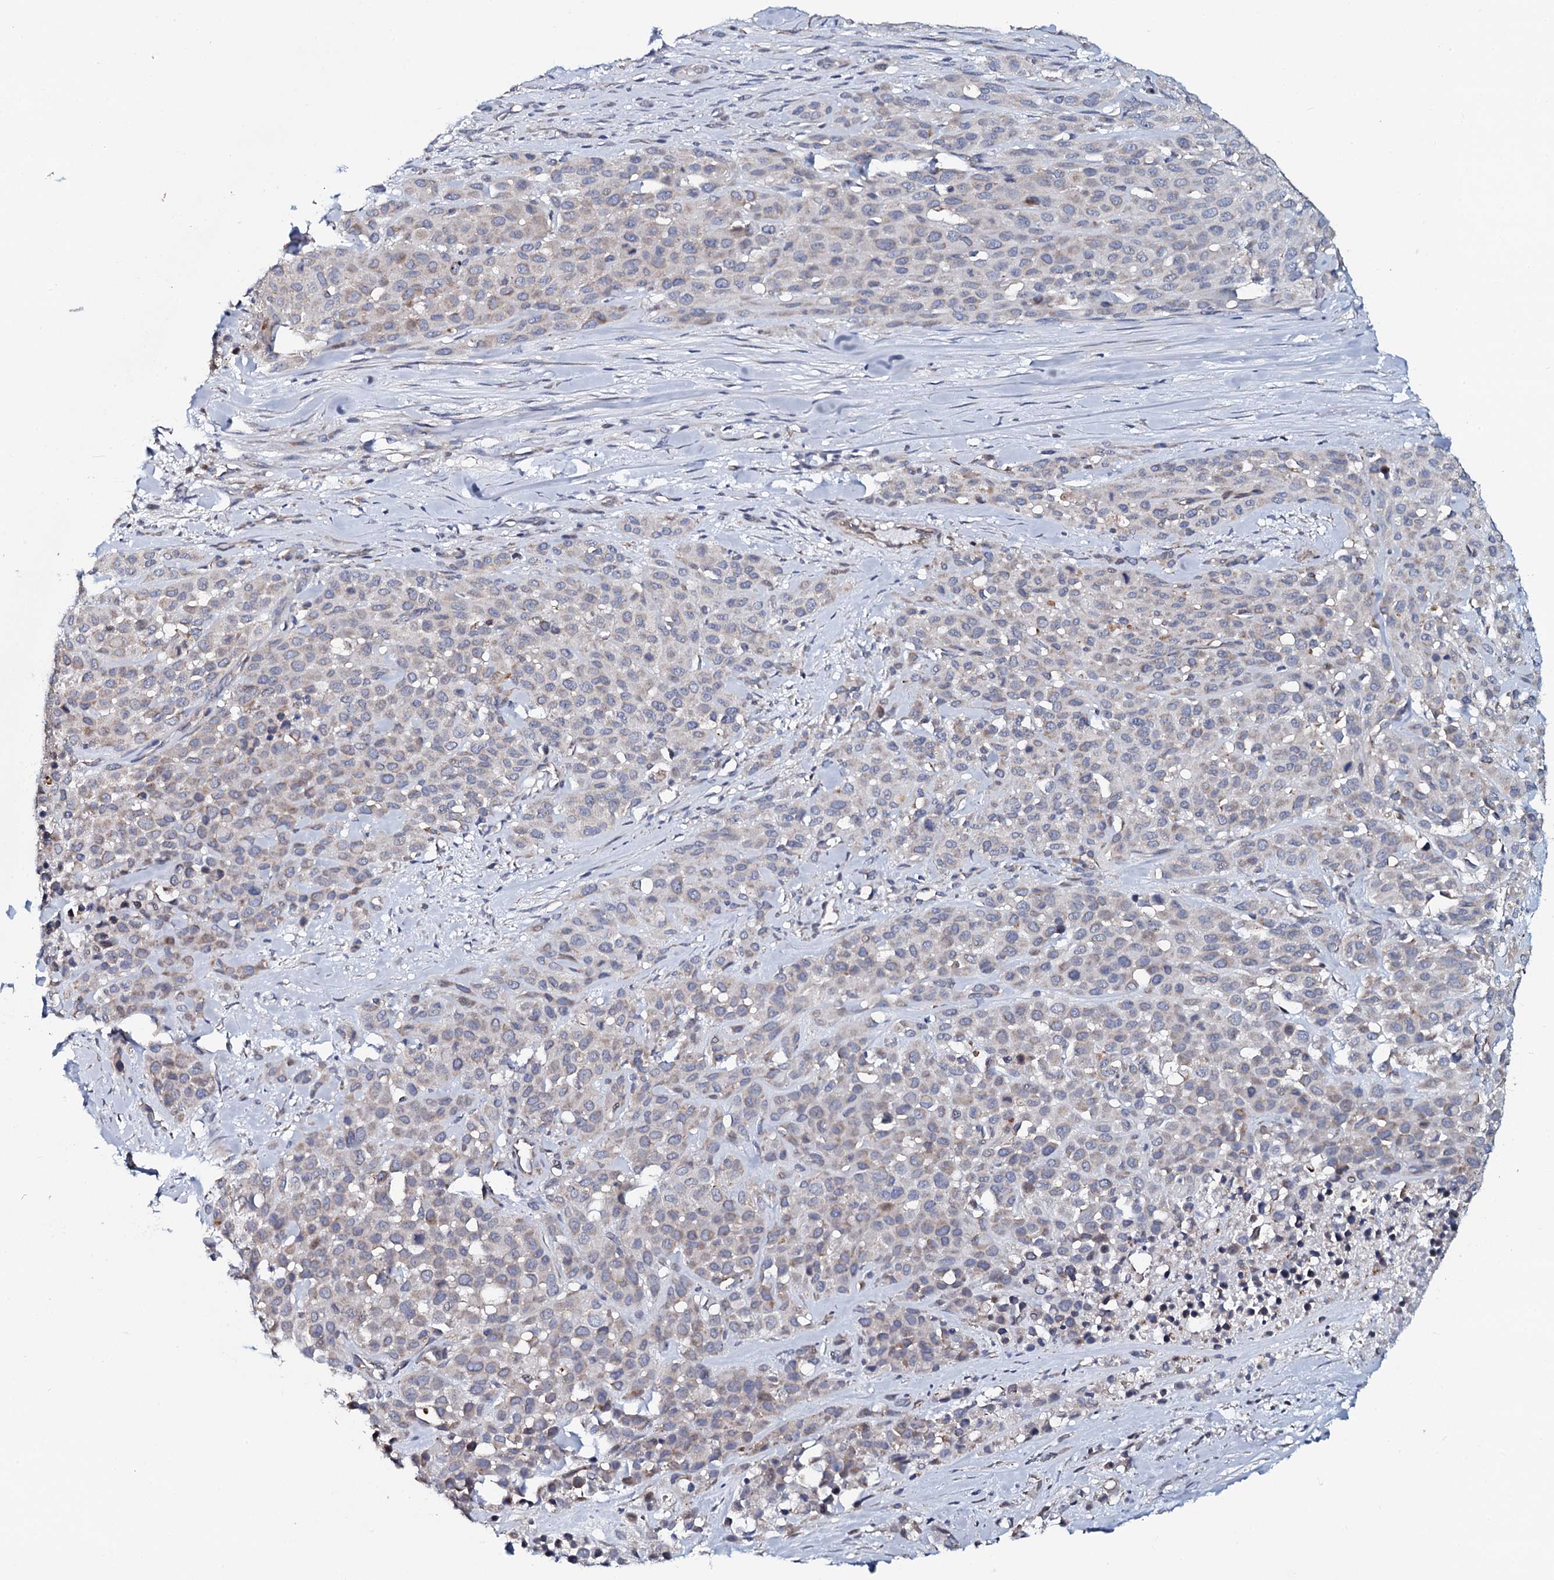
{"staining": {"intensity": "weak", "quantity": "<25%", "location": "cytoplasmic/membranous"}, "tissue": "melanoma", "cell_type": "Tumor cells", "image_type": "cancer", "snomed": [{"axis": "morphology", "description": "Malignant melanoma, Metastatic site"}, {"axis": "topography", "description": "Skin"}], "caption": "Immunohistochemical staining of melanoma exhibits no significant positivity in tumor cells.", "gene": "KCTD4", "patient": {"sex": "female", "age": 81}}